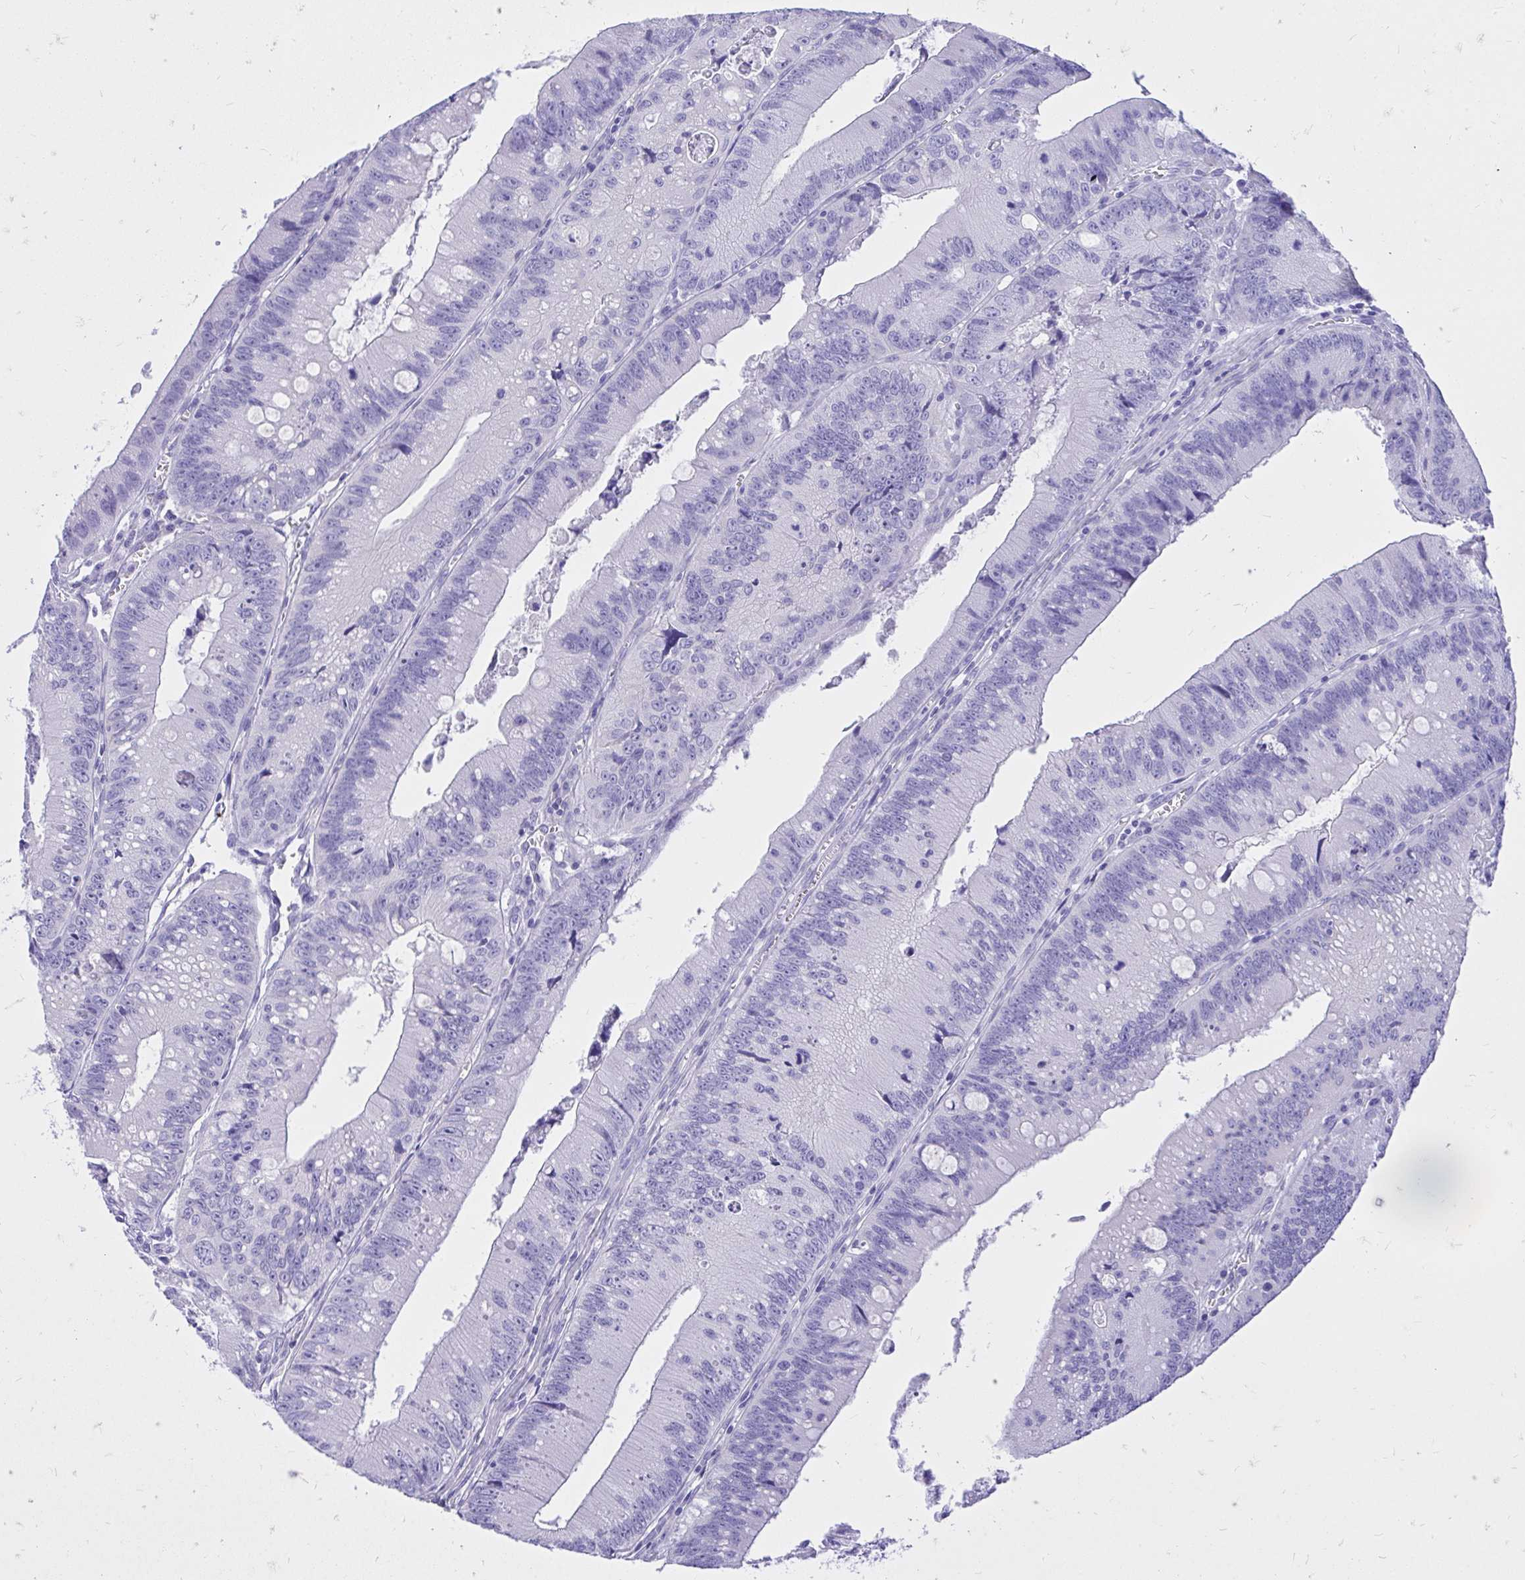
{"staining": {"intensity": "negative", "quantity": "none", "location": "none"}, "tissue": "colorectal cancer", "cell_type": "Tumor cells", "image_type": "cancer", "snomed": [{"axis": "morphology", "description": "Adenocarcinoma, NOS"}, {"axis": "topography", "description": "Rectum"}], "caption": "There is no significant expression in tumor cells of colorectal cancer (adenocarcinoma).", "gene": "MON1A", "patient": {"sex": "female", "age": 81}}